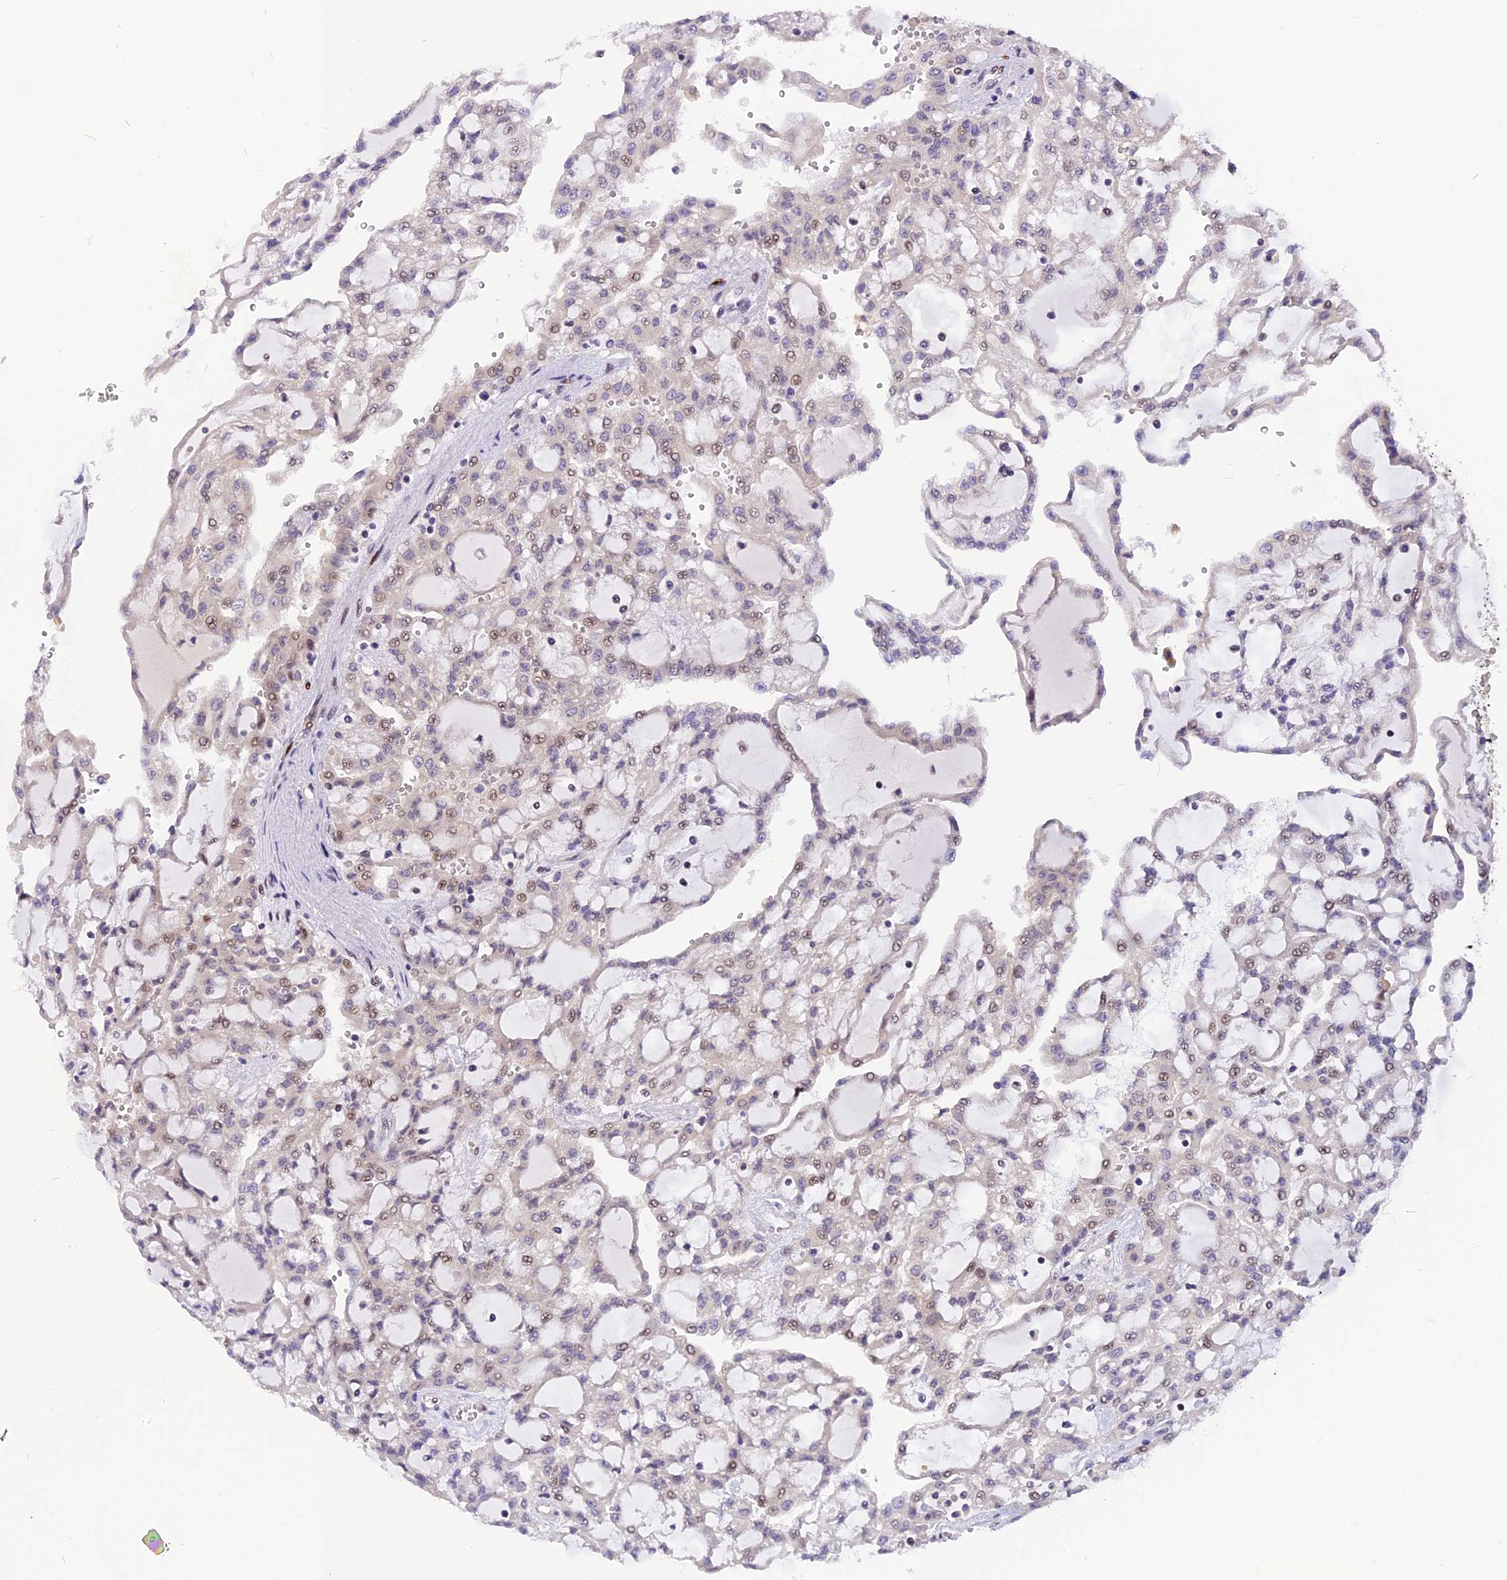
{"staining": {"intensity": "weak", "quantity": "<25%", "location": "nuclear"}, "tissue": "renal cancer", "cell_type": "Tumor cells", "image_type": "cancer", "snomed": [{"axis": "morphology", "description": "Adenocarcinoma, NOS"}, {"axis": "topography", "description": "Kidney"}], "caption": "There is no significant staining in tumor cells of renal cancer (adenocarcinoma).", "gene": "RABGGTA", "patient": {"sex": "male", "age": 63}}